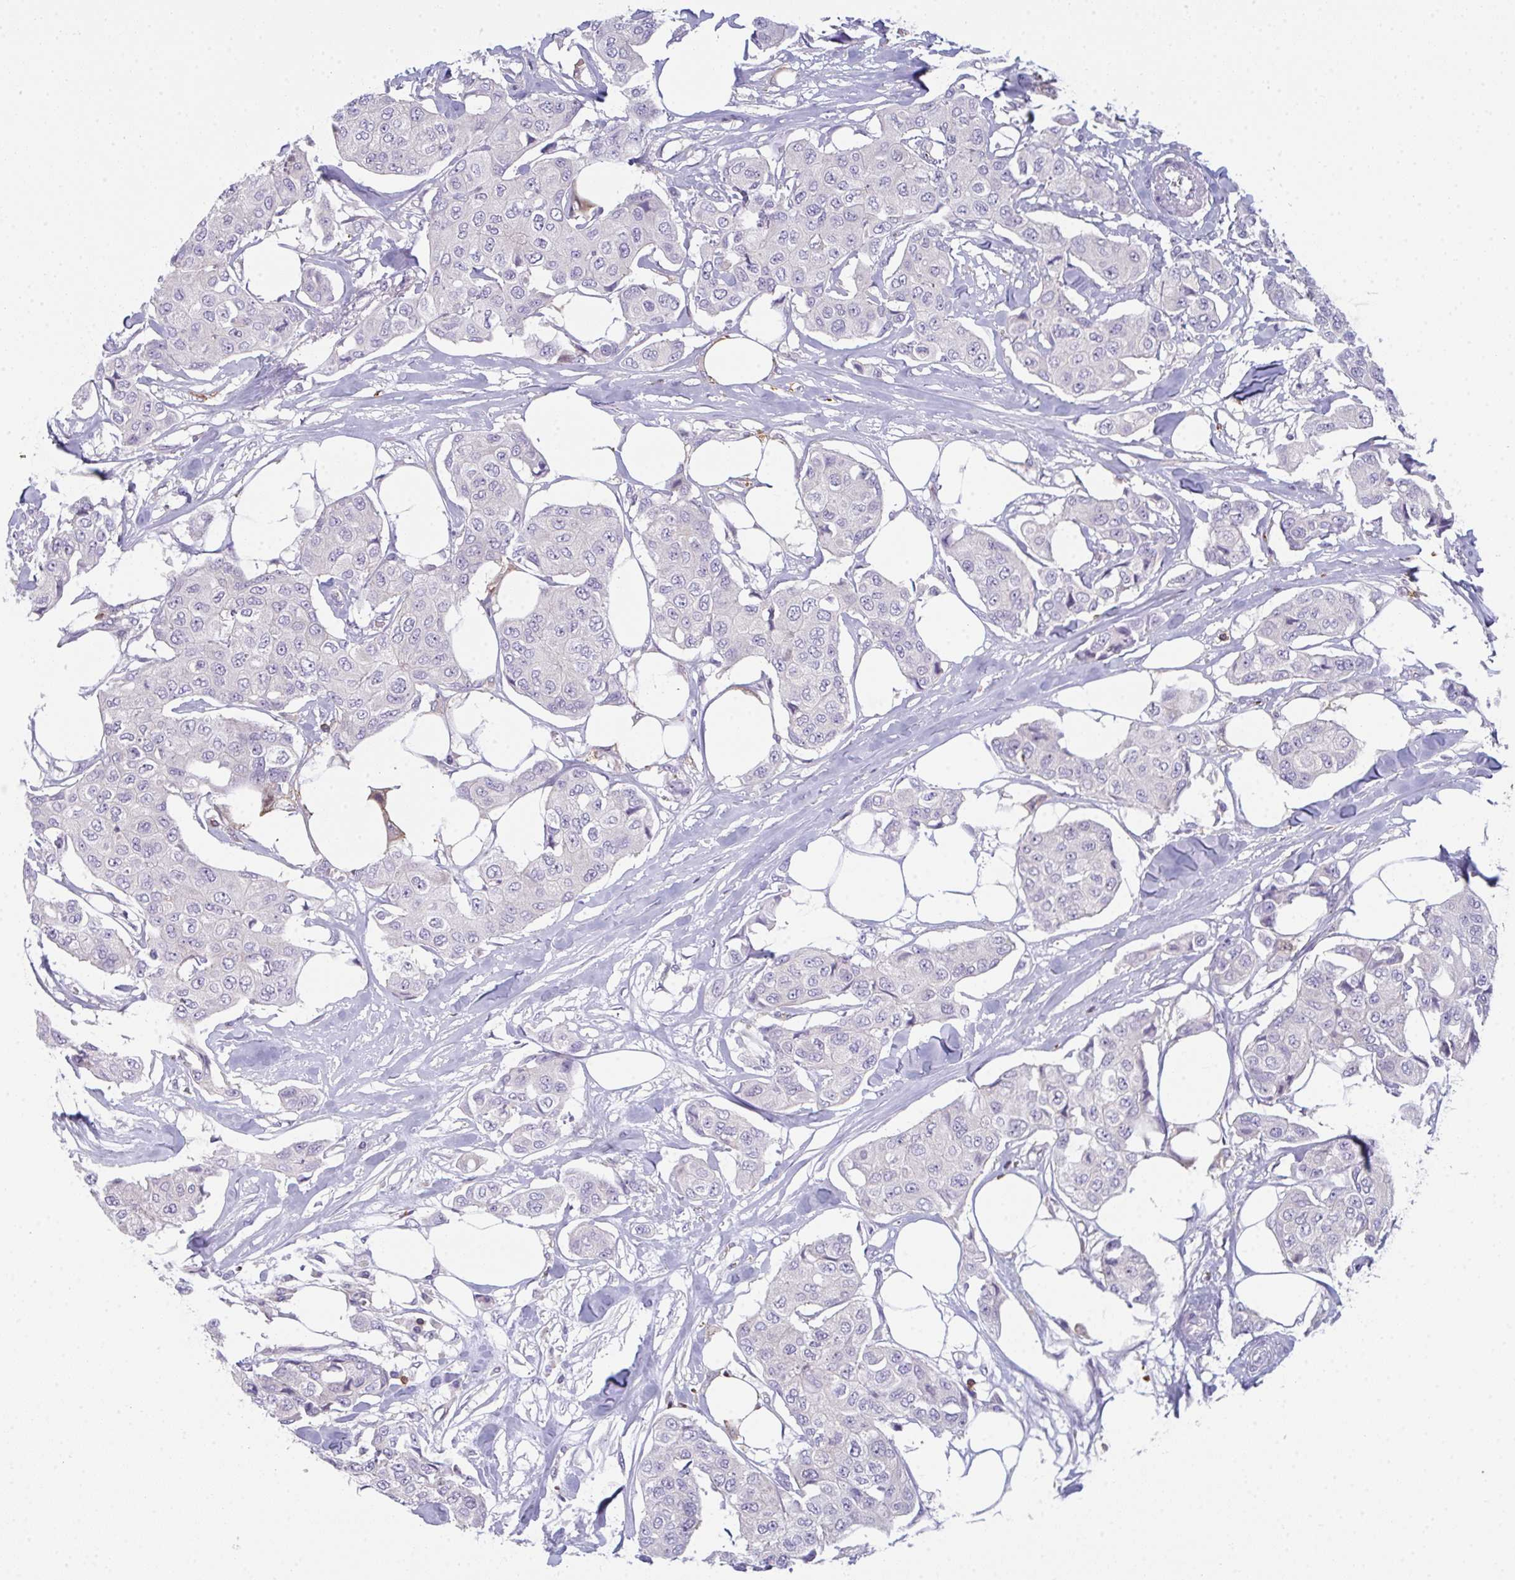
{"staining": {"intensity": "negative", "quantity": "none", "location": "none"}, "tissue": "breast cancer", "cell_type": "Tumor cells", "image_type": "cancer", "snomed": [{"axis": "morphology", "description": "Duct carcinoma"}, {"axis": "topography", "description": "Breast"}, {"axis": "topography", "description": "Lymph node"}], "caption": "Breast cancer (invasive ductal carcinoma) was stained to show a protein in brown. There is no significant expression in tumor cells.", "gene": "CD80", "patient": {"sex": "female", "age": 80}}